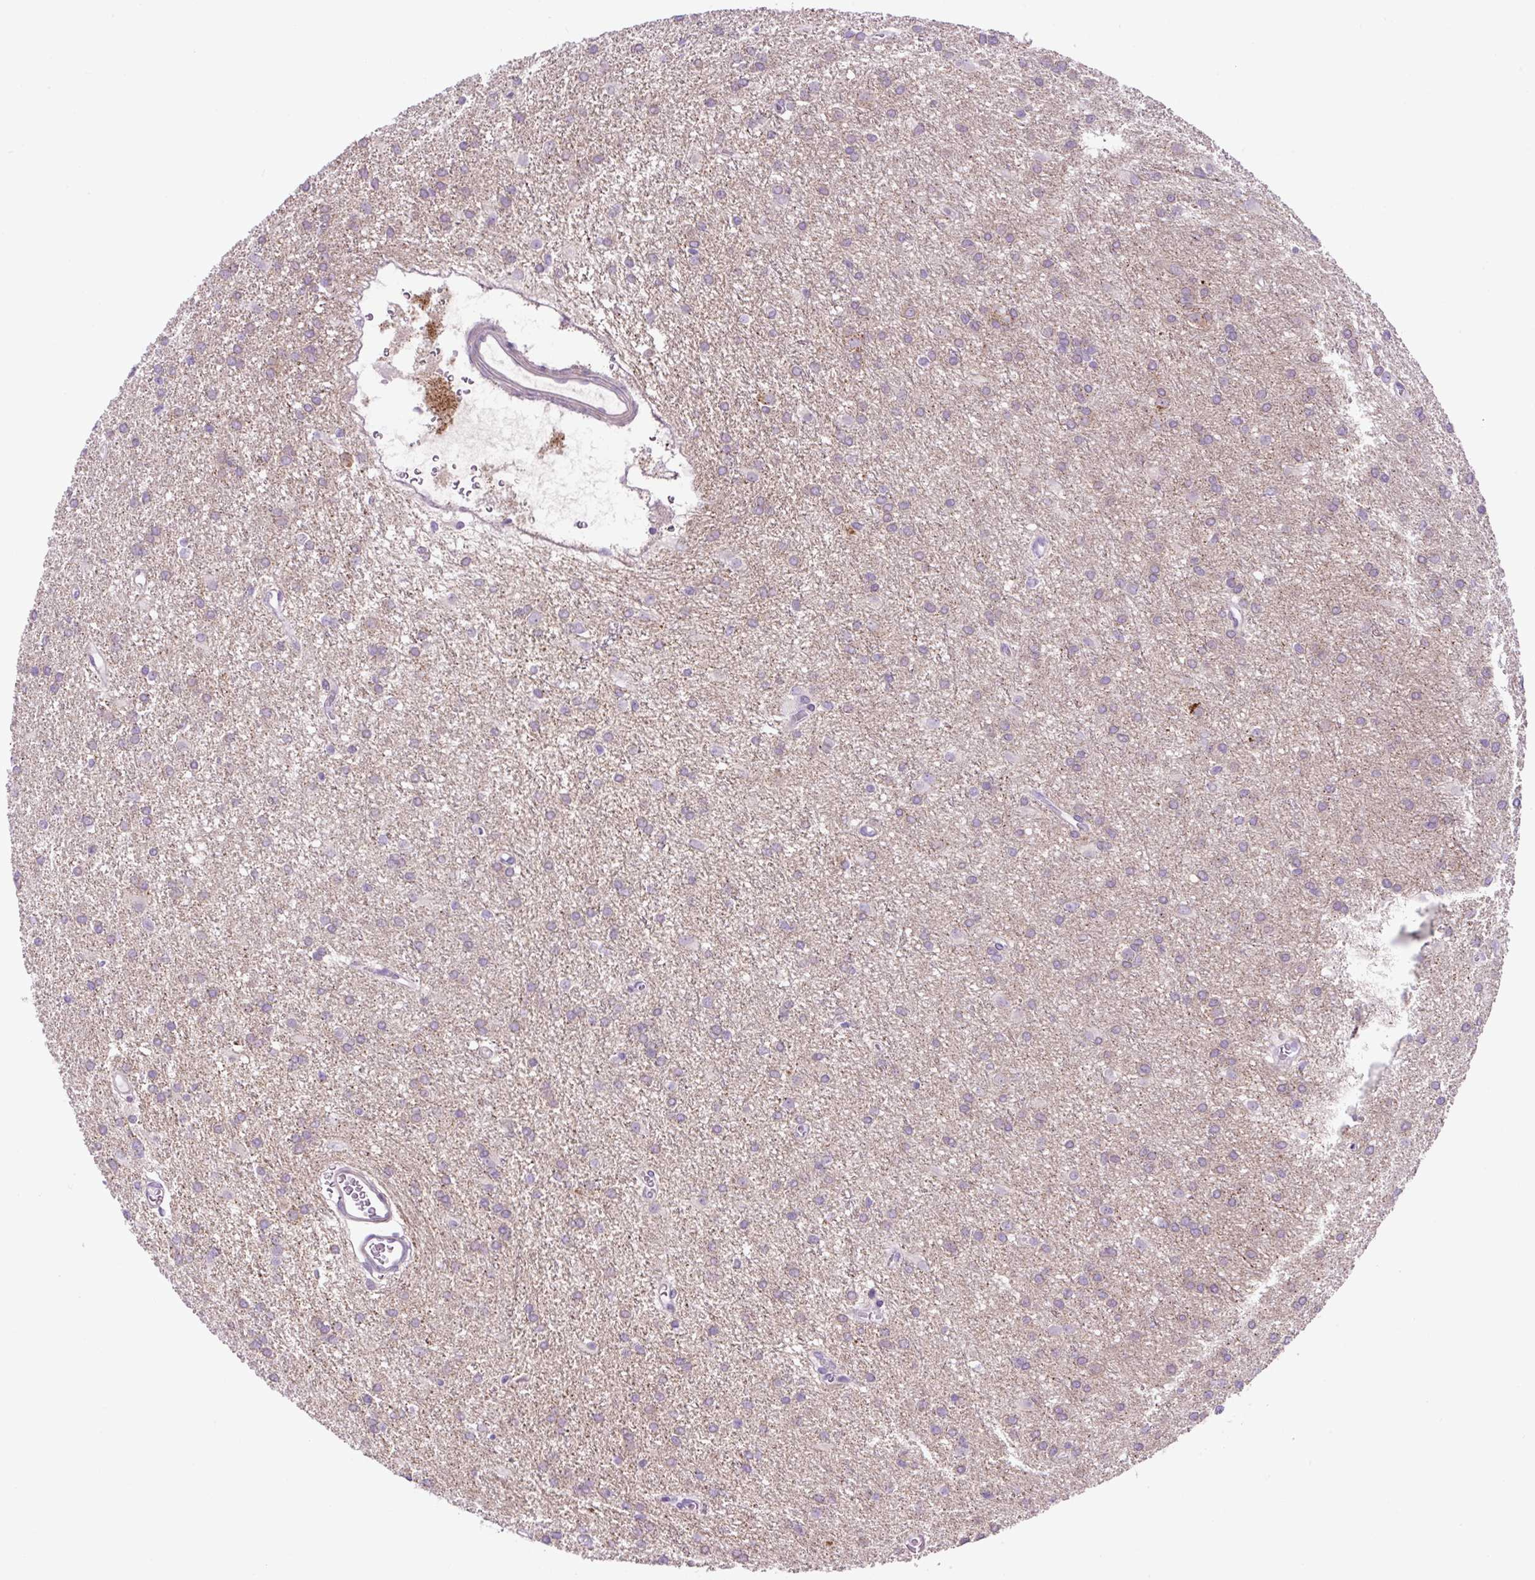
{"staining": {"intensity": "negative", "quantity": "none", "location": "none"}, "tissue": "glioma", "cell_type": "Tumor cells", "image_type": "cancer", "snomed": [{"axis": "morphology", "description": "Glioma, malignant, High grade"}, {"axis": "topography", "description": "Brain"}], "caption": "Immunohistochemical staining of human malignant glioma (high-grade) demonstrates no significant positivity in tumor cells.", "gene": "OGDHL", "patient": {"sex": "female", "age": 50}}